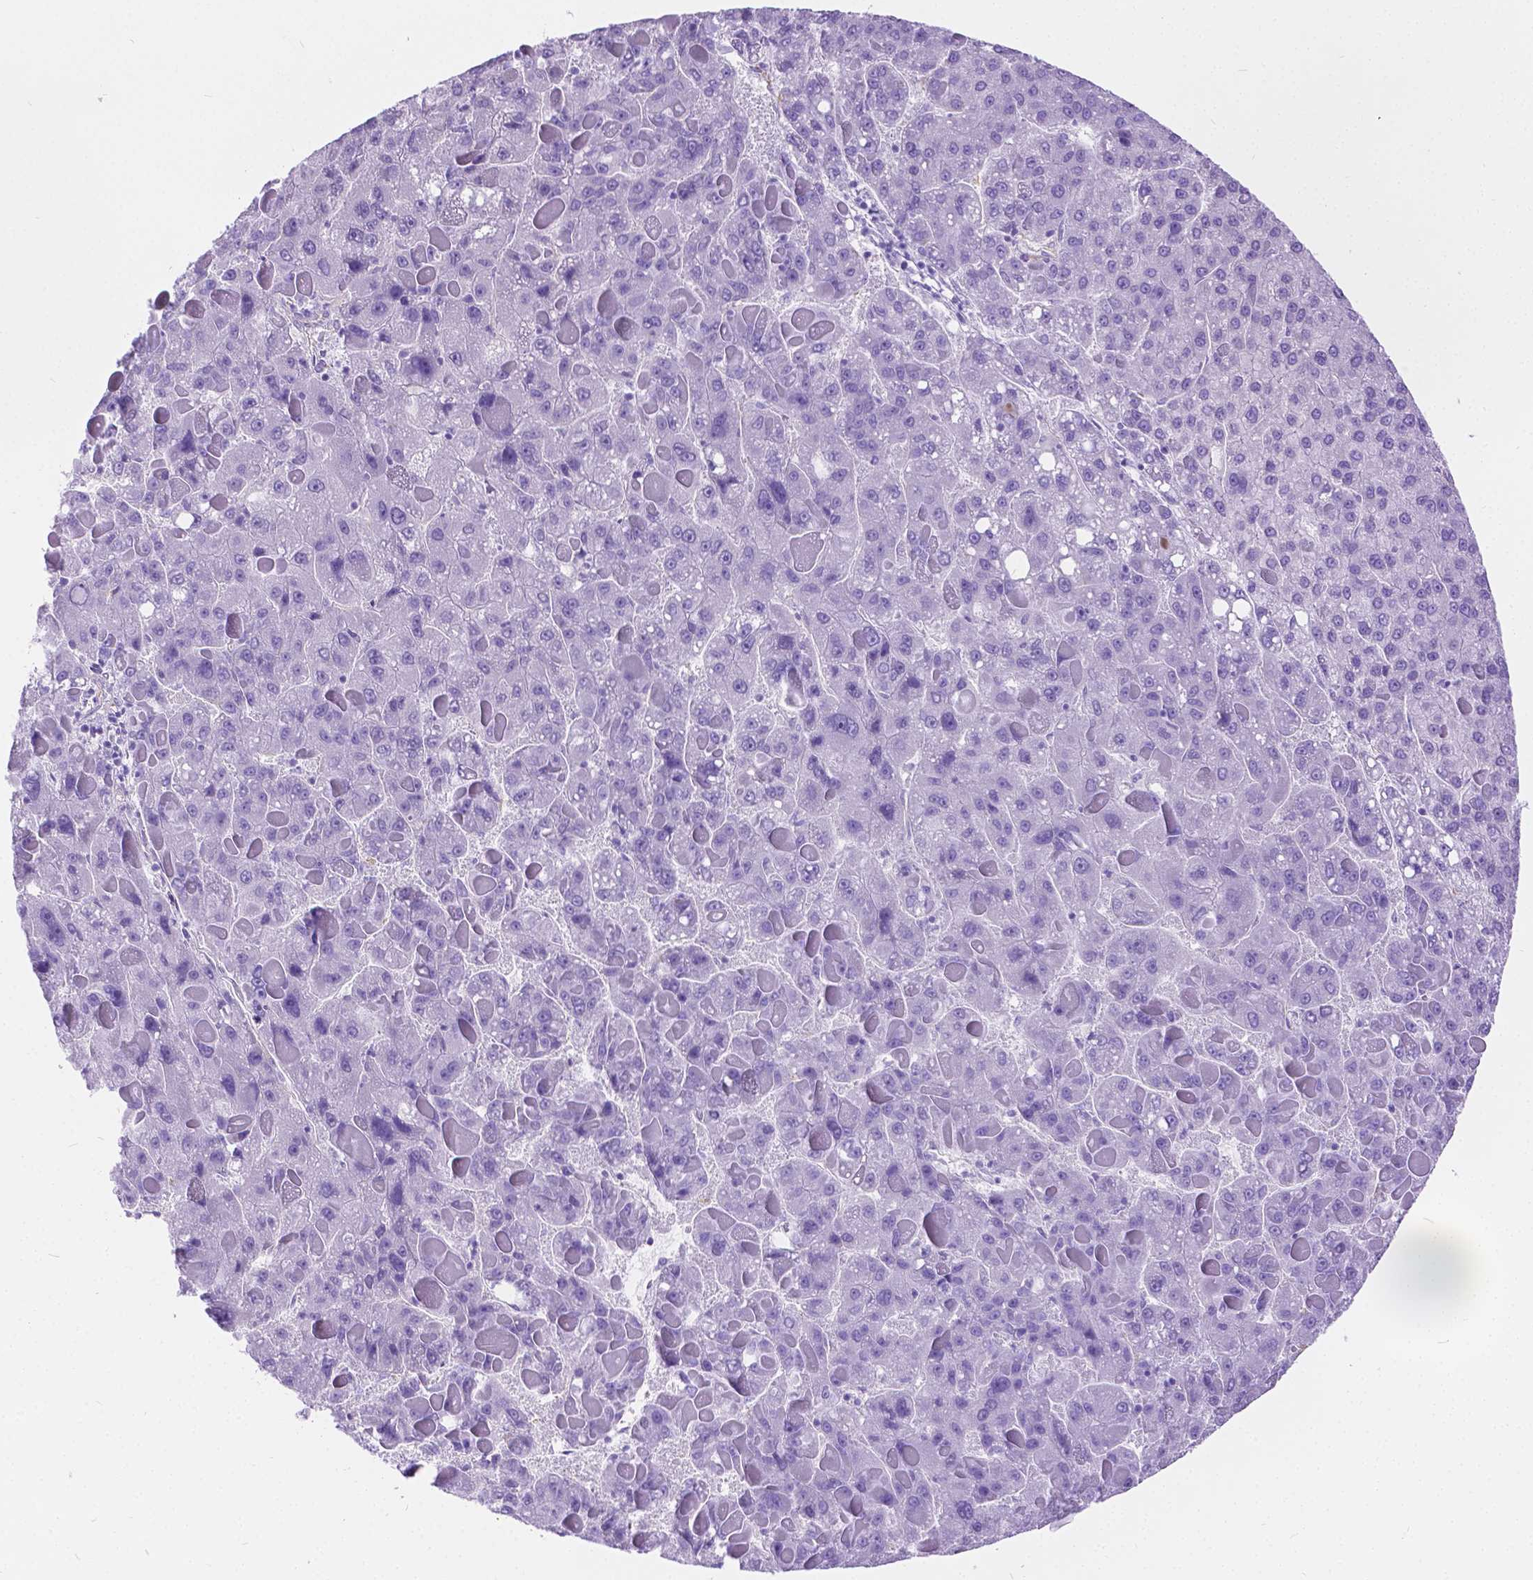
{"staining": {"intensity": "negative", "quantity": "none", "location": "none"}, "tissue": "liver cancer", "cell_type": "Tumor cells", "image_type": "cancer", "snomed": [{"axis": "morphology", "description": "Carcinoma, Hepatocellular, NOS"}, {"axis": "topography", "description": "Liver"}], "caption": "Tumor cells show no significant protein staining in hepatocellular carcinoma (liver).", "gene": "CHRM1", "patient": {"sex": "female", "age": 82}}